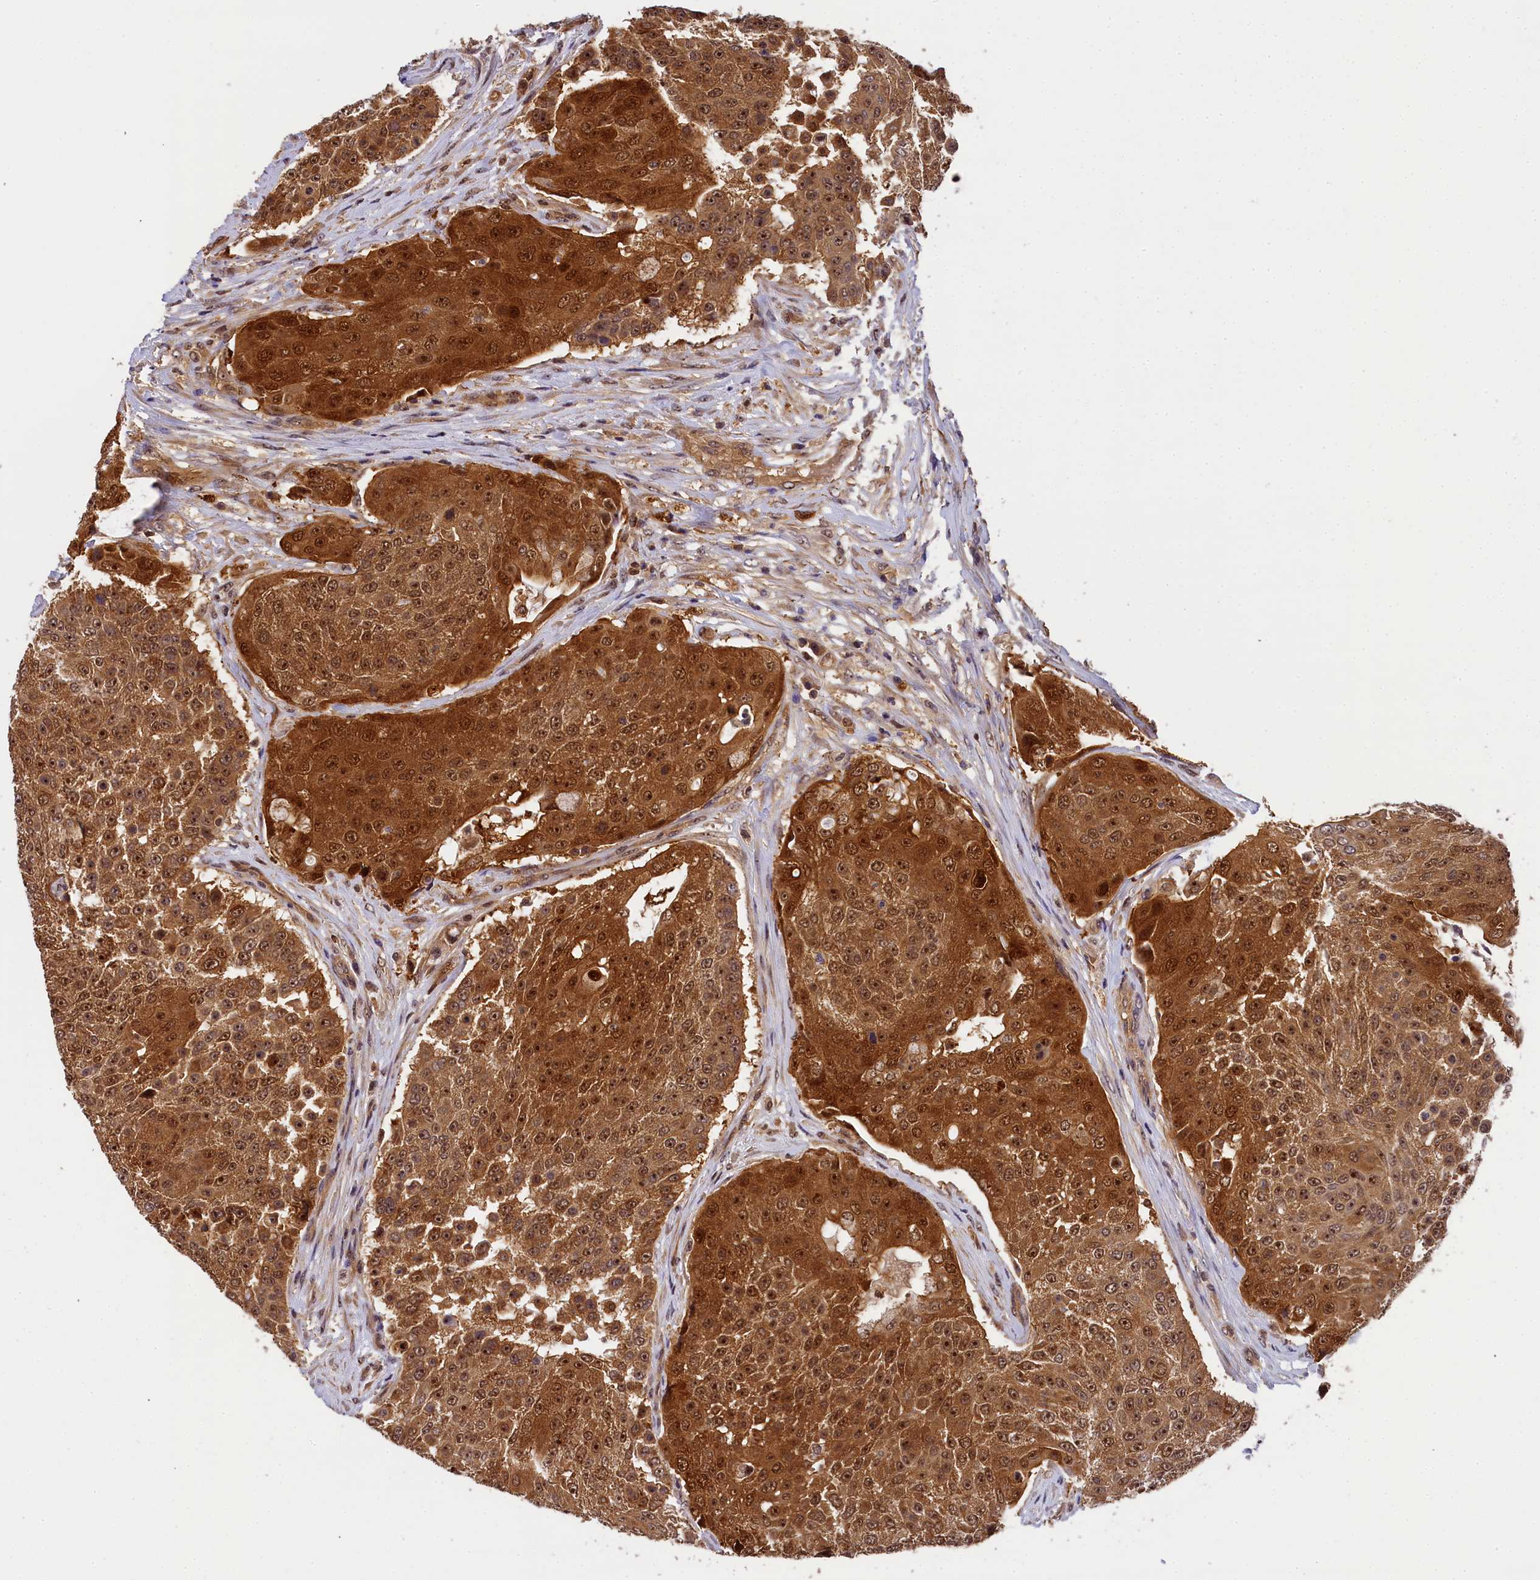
{"staining": {"intensity": "strong", "quantity": ">75%", "location": "cytoplasmic/membranous,nuclear"}, "tissue": "urothelial cancer", "cell_type": "Tumor cells", "image_type": "cancer", "snomed": [{"axis": "morphology", "description": "Urothelial carcinoma, High grade"}, {"axis": "topography", "description": "Urinary bladder"}], "caption": "Tumor cells exhibit strong cytoplasmic/membranous and nuclear staining in about >75% of cells in urothelial cancer.", "gene": "EIF6", "patient": {"sex": "female", "age": 63}}